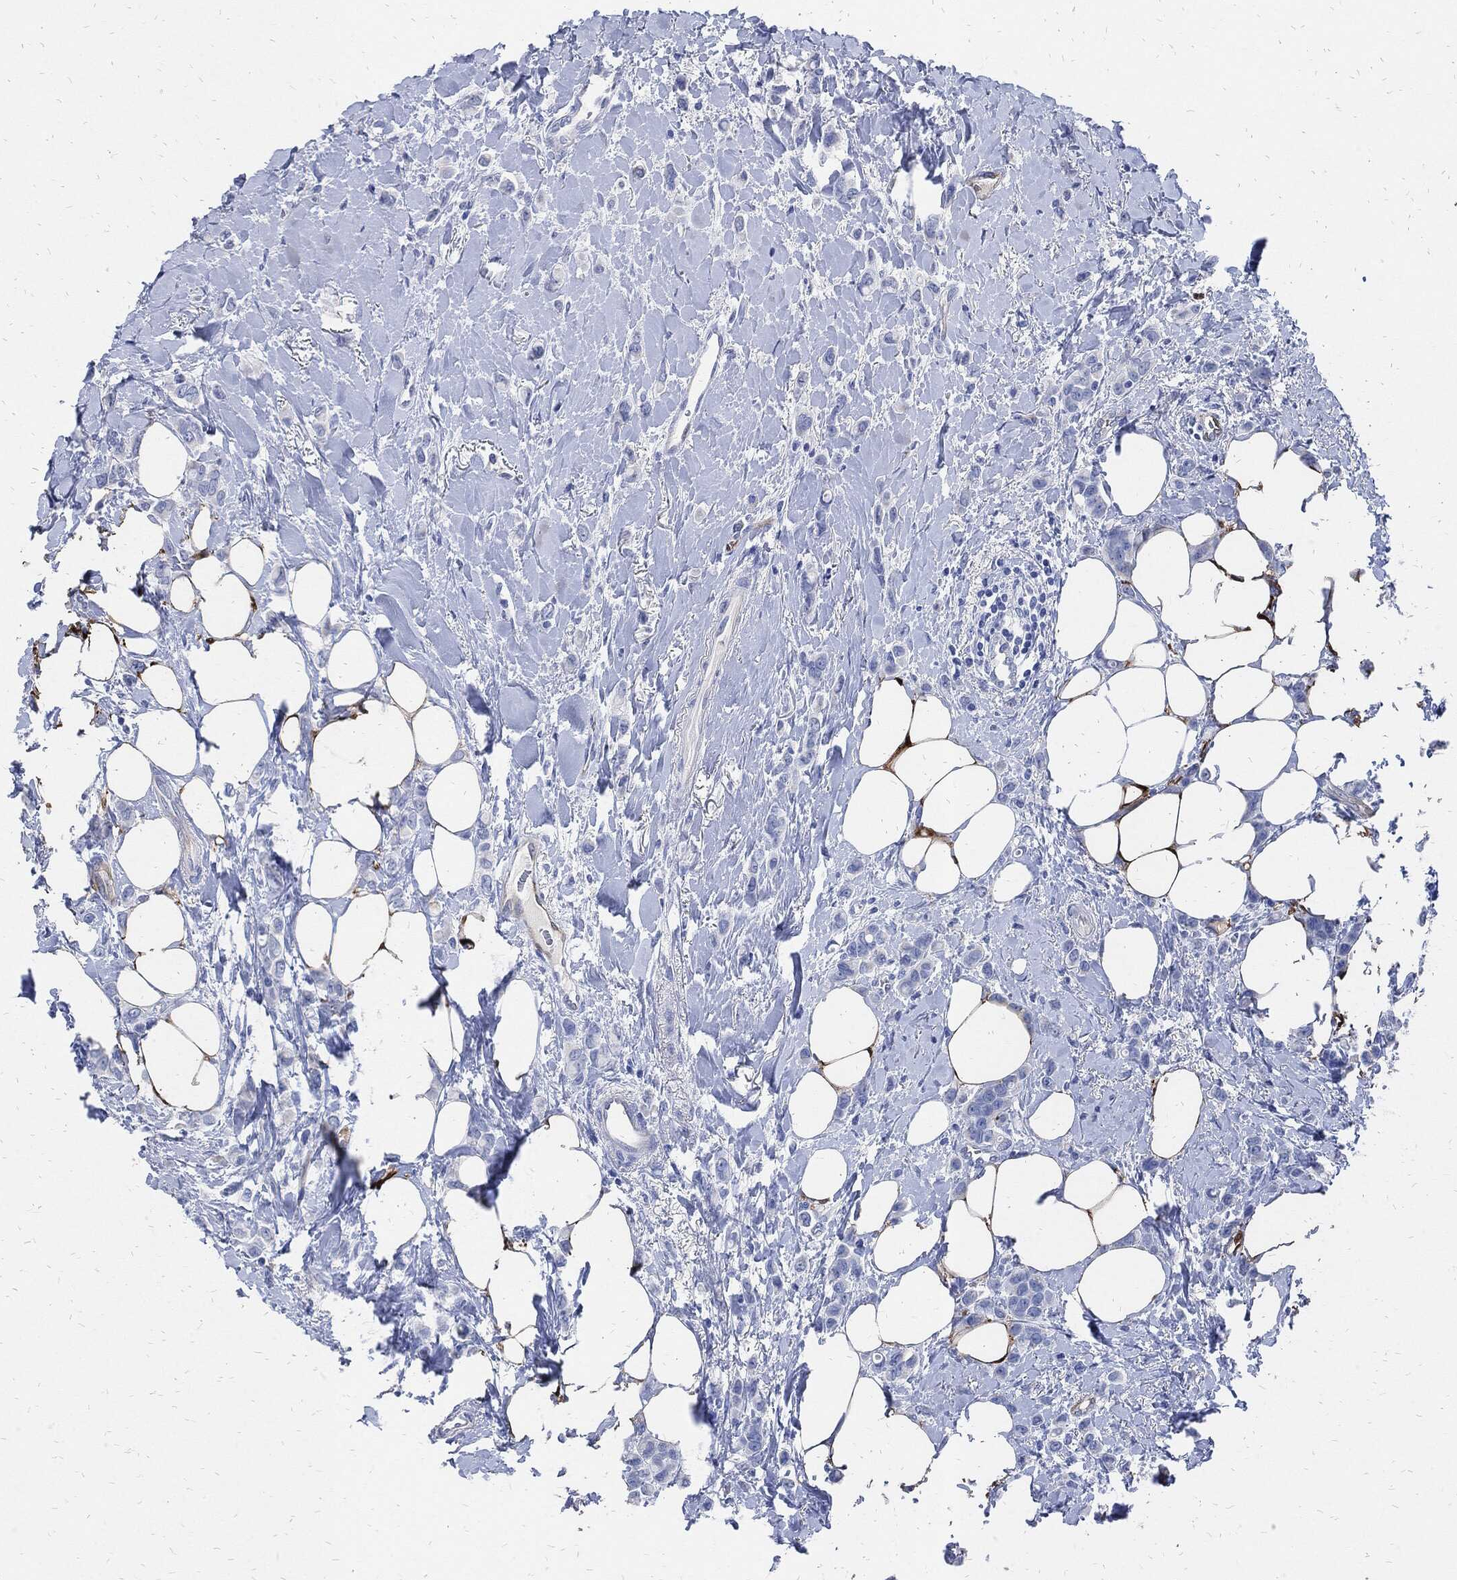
{"staining": {"intensity": "negative", "quantity": "none", "location": "none"}, "tissue": "breast cancer", "cell_type": "Tumor cells", "image_type": "cancer", "snomed": [{"axis": "morphology", "description": "Lobular carcinoma"}, {"axis": "topography", "description": "Breast"}], "caption": "Photomicrograph shows no significant protein staining in tumor cells of breast lobular carcinoma.", "gene": "FABP4", "patient": {"sex": "female", "age": 66}}